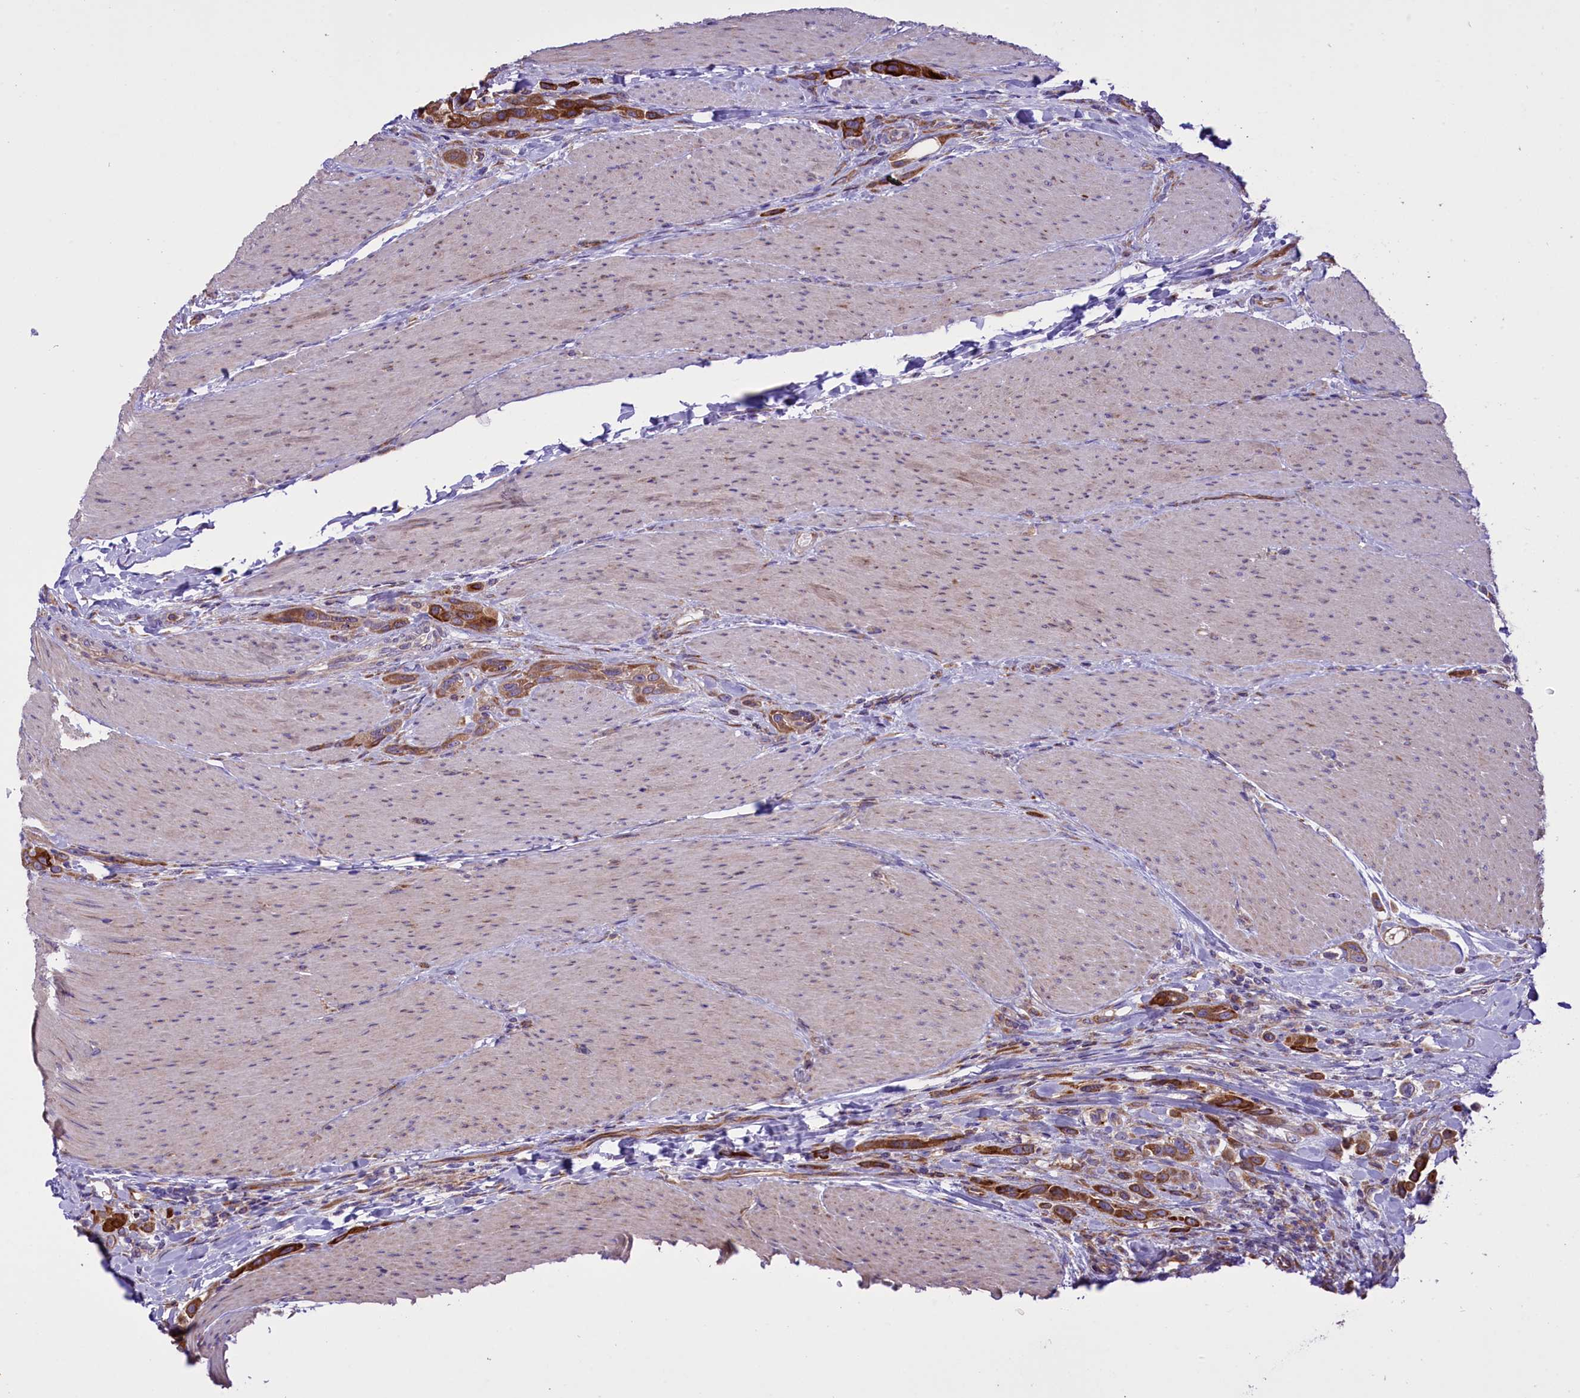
{"staining": {"intensity": "moderate", "quantity": ">75%", "location": "cytoplasmic/membranous"}, "tissue": "urothelial cancer", "cell_type": "Tumor cells", "image_type": "cancer", "snomed": [{"axis": "morphology", "description": "Urothelial carcinoma, High grade"}, {"axis": "topography", "description": "Urinary bladder"}], "caption": "This histopathology image displays urothelial cancer stained with immunohistochemistry to label a protein in brown. The cytoplasmic/membranous of tumor cells show moderate positivity for the protein. Nuclei are counter-stained blue.", "gene": "PTPRU", "patient": {"sex": "male", "age": 50}}